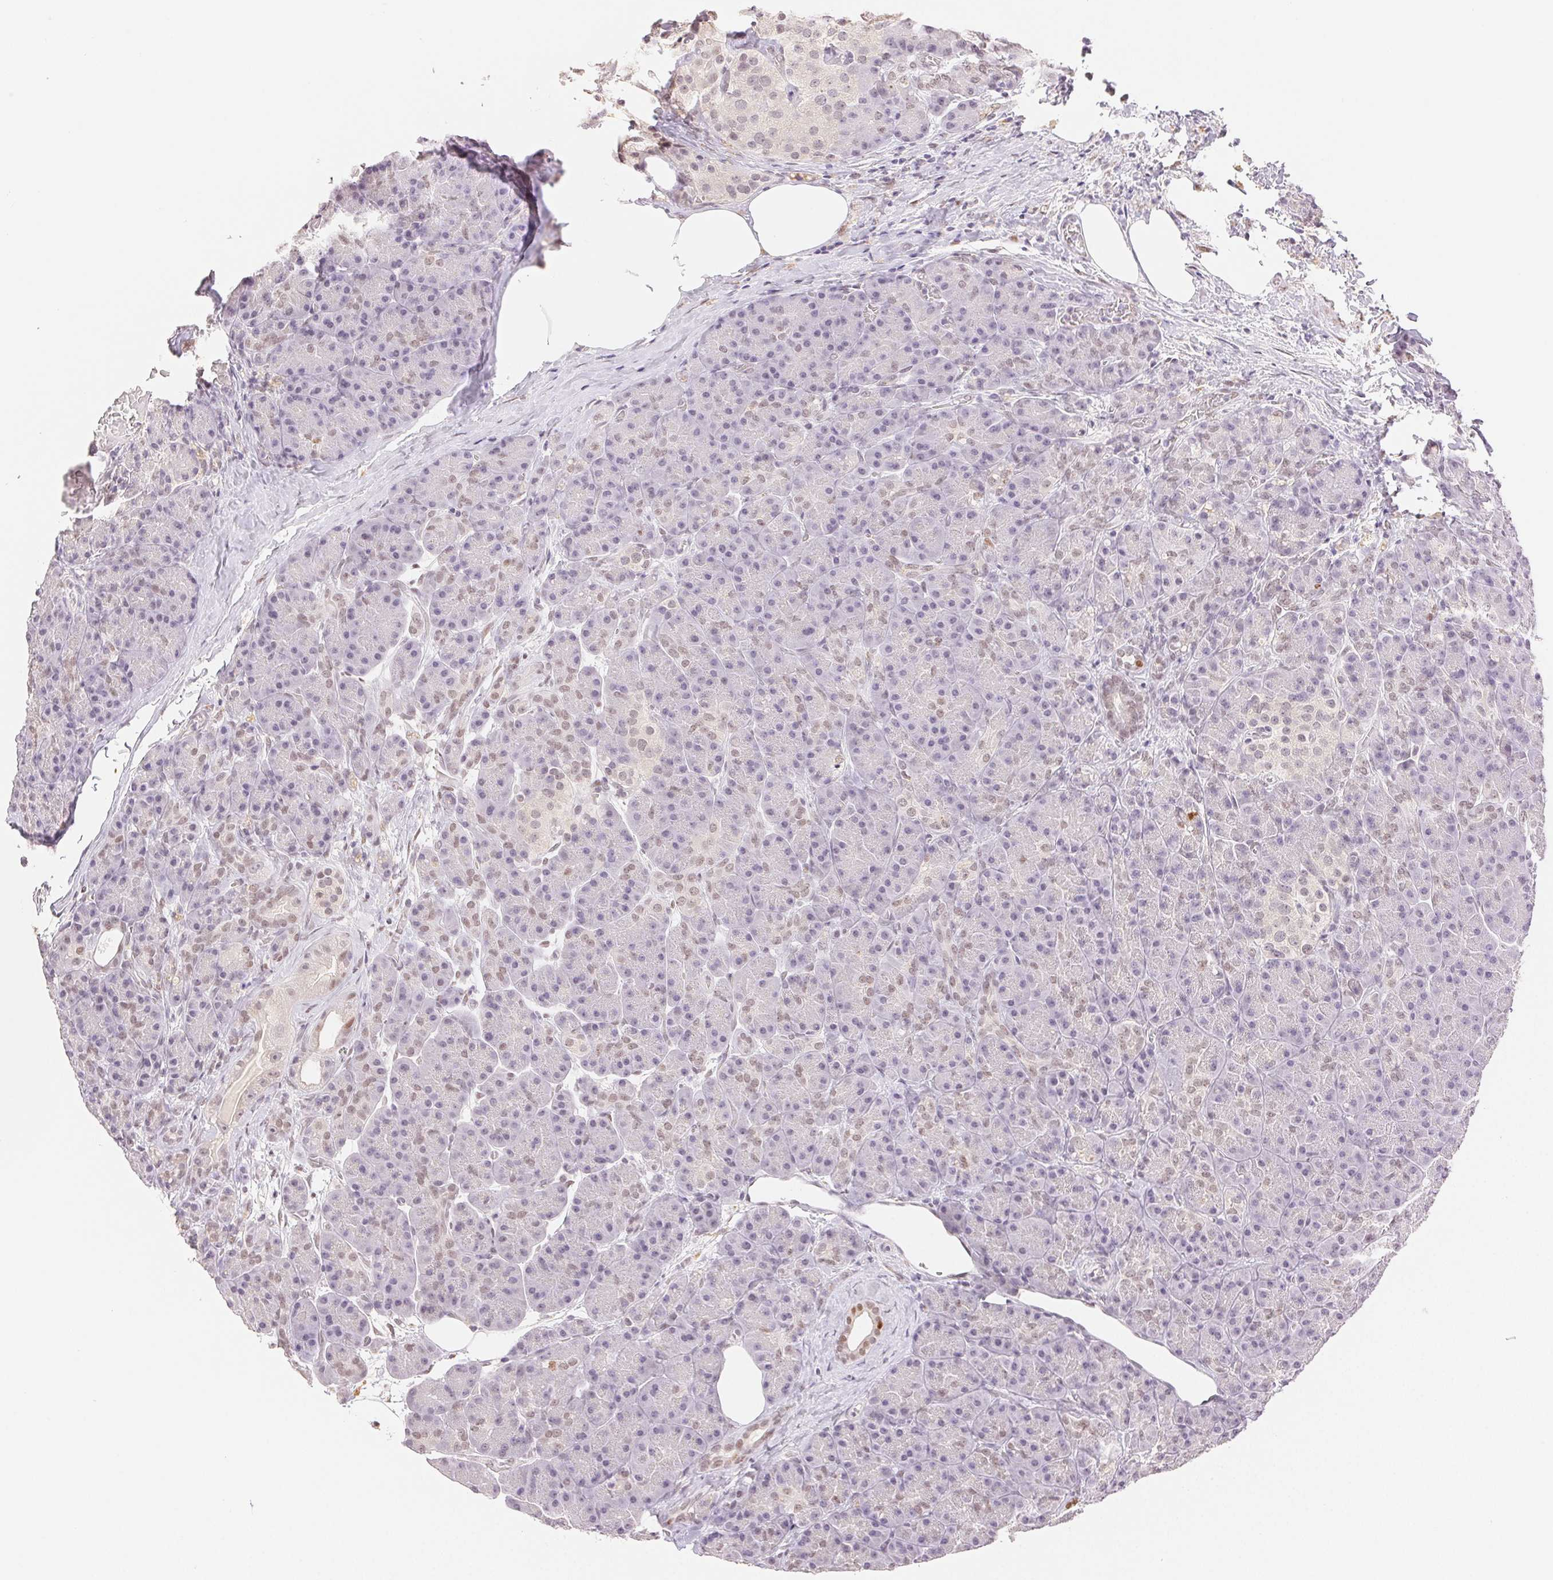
{"staining": {"intensity": "moderate", "quantity": "25%-75%", "location": "nuclear"}, "tissue": "pancreas", "cell_type": "Exocrine glandular cells", "image_type": "normal", "snomed": [{"axis": "morphology", "description": "Normal tissue, NOS"}, {"axis": "topography", "description": "Pancreas"}], "caption": "The histopathology image exhibits staining of benign pancreas, revealing moderate nuclear protein positivity (brown color) within exocrine glandular cells.", "gene": "H2AZ1", "patient": {"sex": "male", "age": 57}}